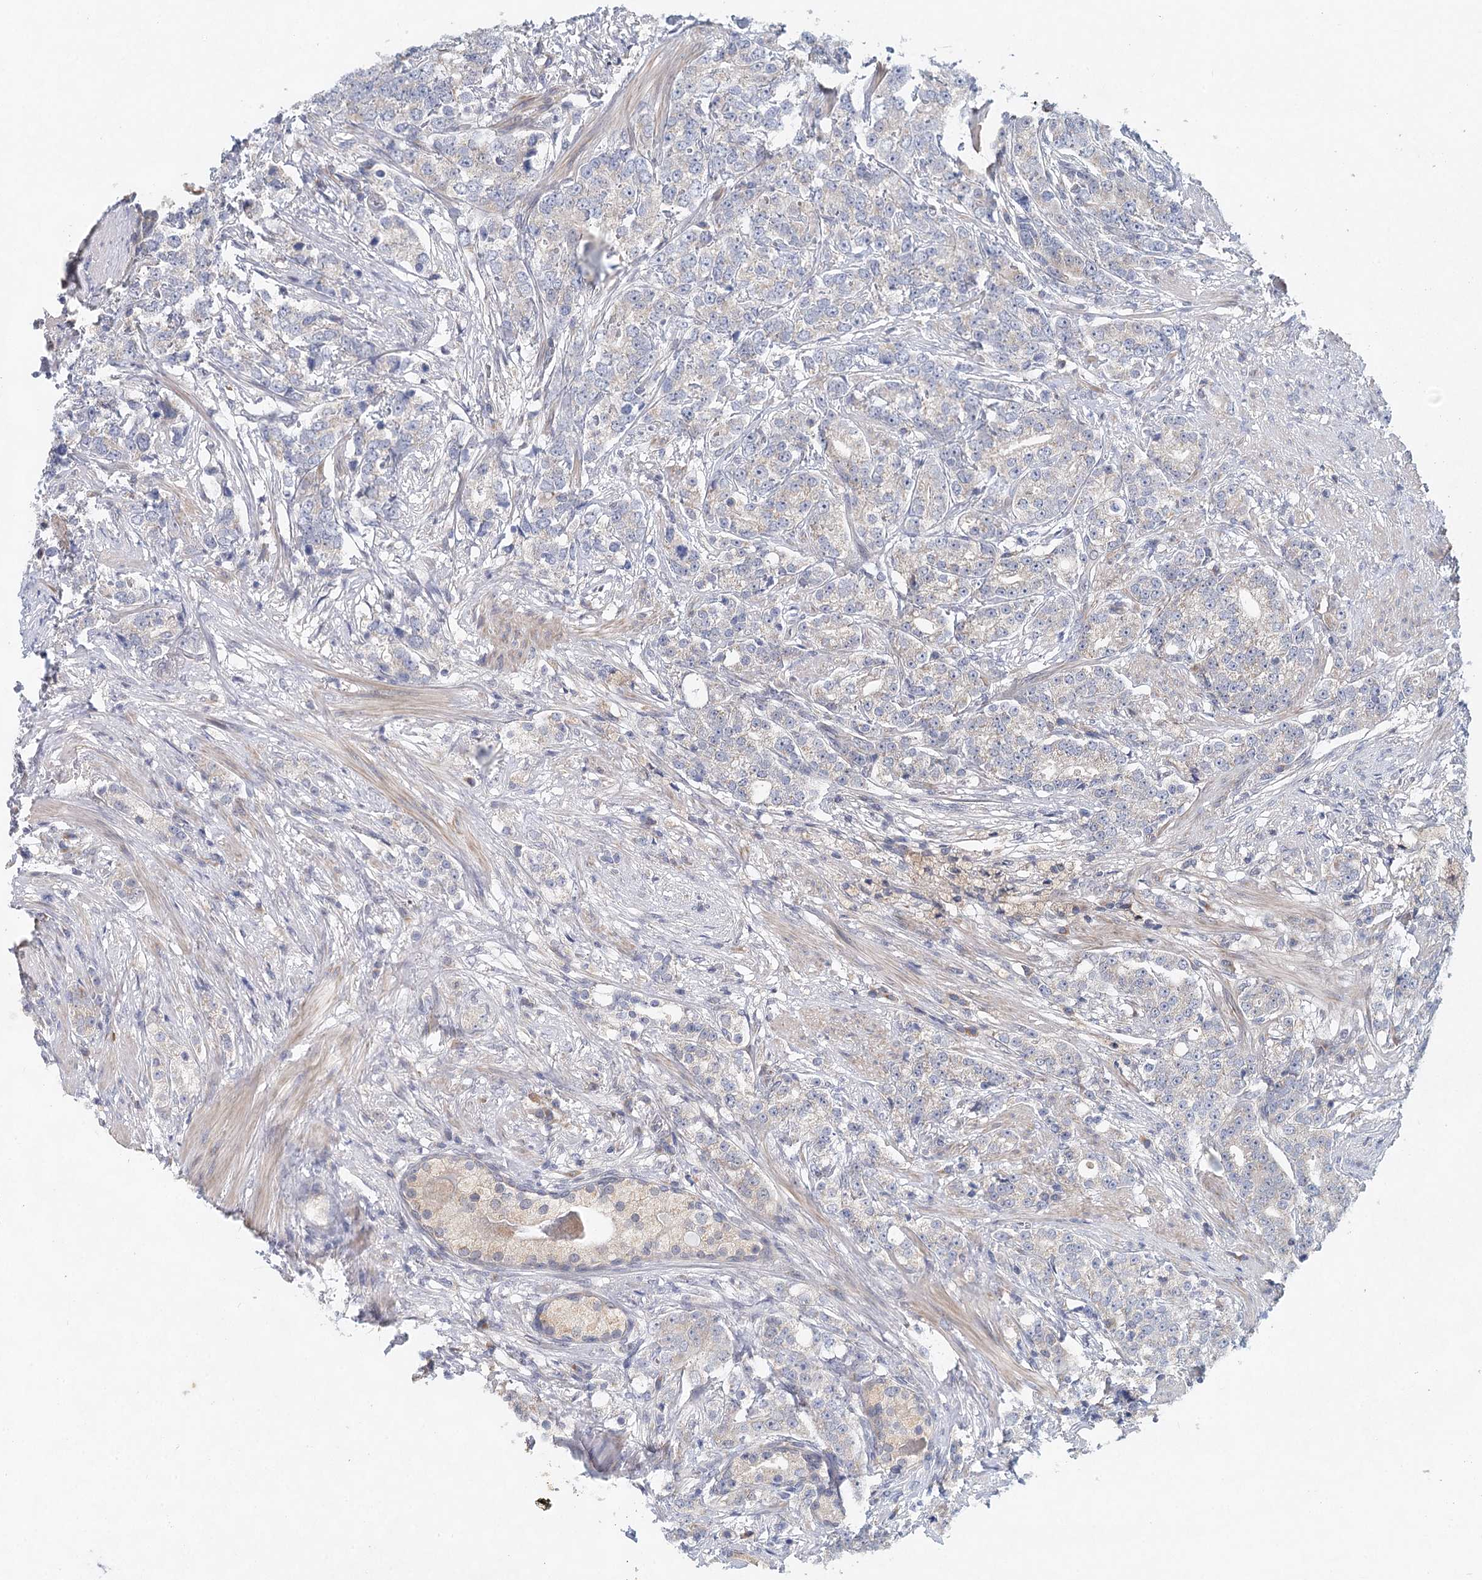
{"staining": {"intensity": "negative", "quantity": "none", "location": "none"}, "tissue": "prostate cancer", "cell_type": "Tumor cells", "image_type": "cancer", "snomed": [{"axis": "morphology", "description": "Adenocarcinoma, High grade"}, {"axis": "topography", "description": "Prostate"}], "caption": "Tumor cells show no significant protein positivity in prostate cancer.", "gene": "BLTP1", "patient": {"sex": "male", "age": 69}}